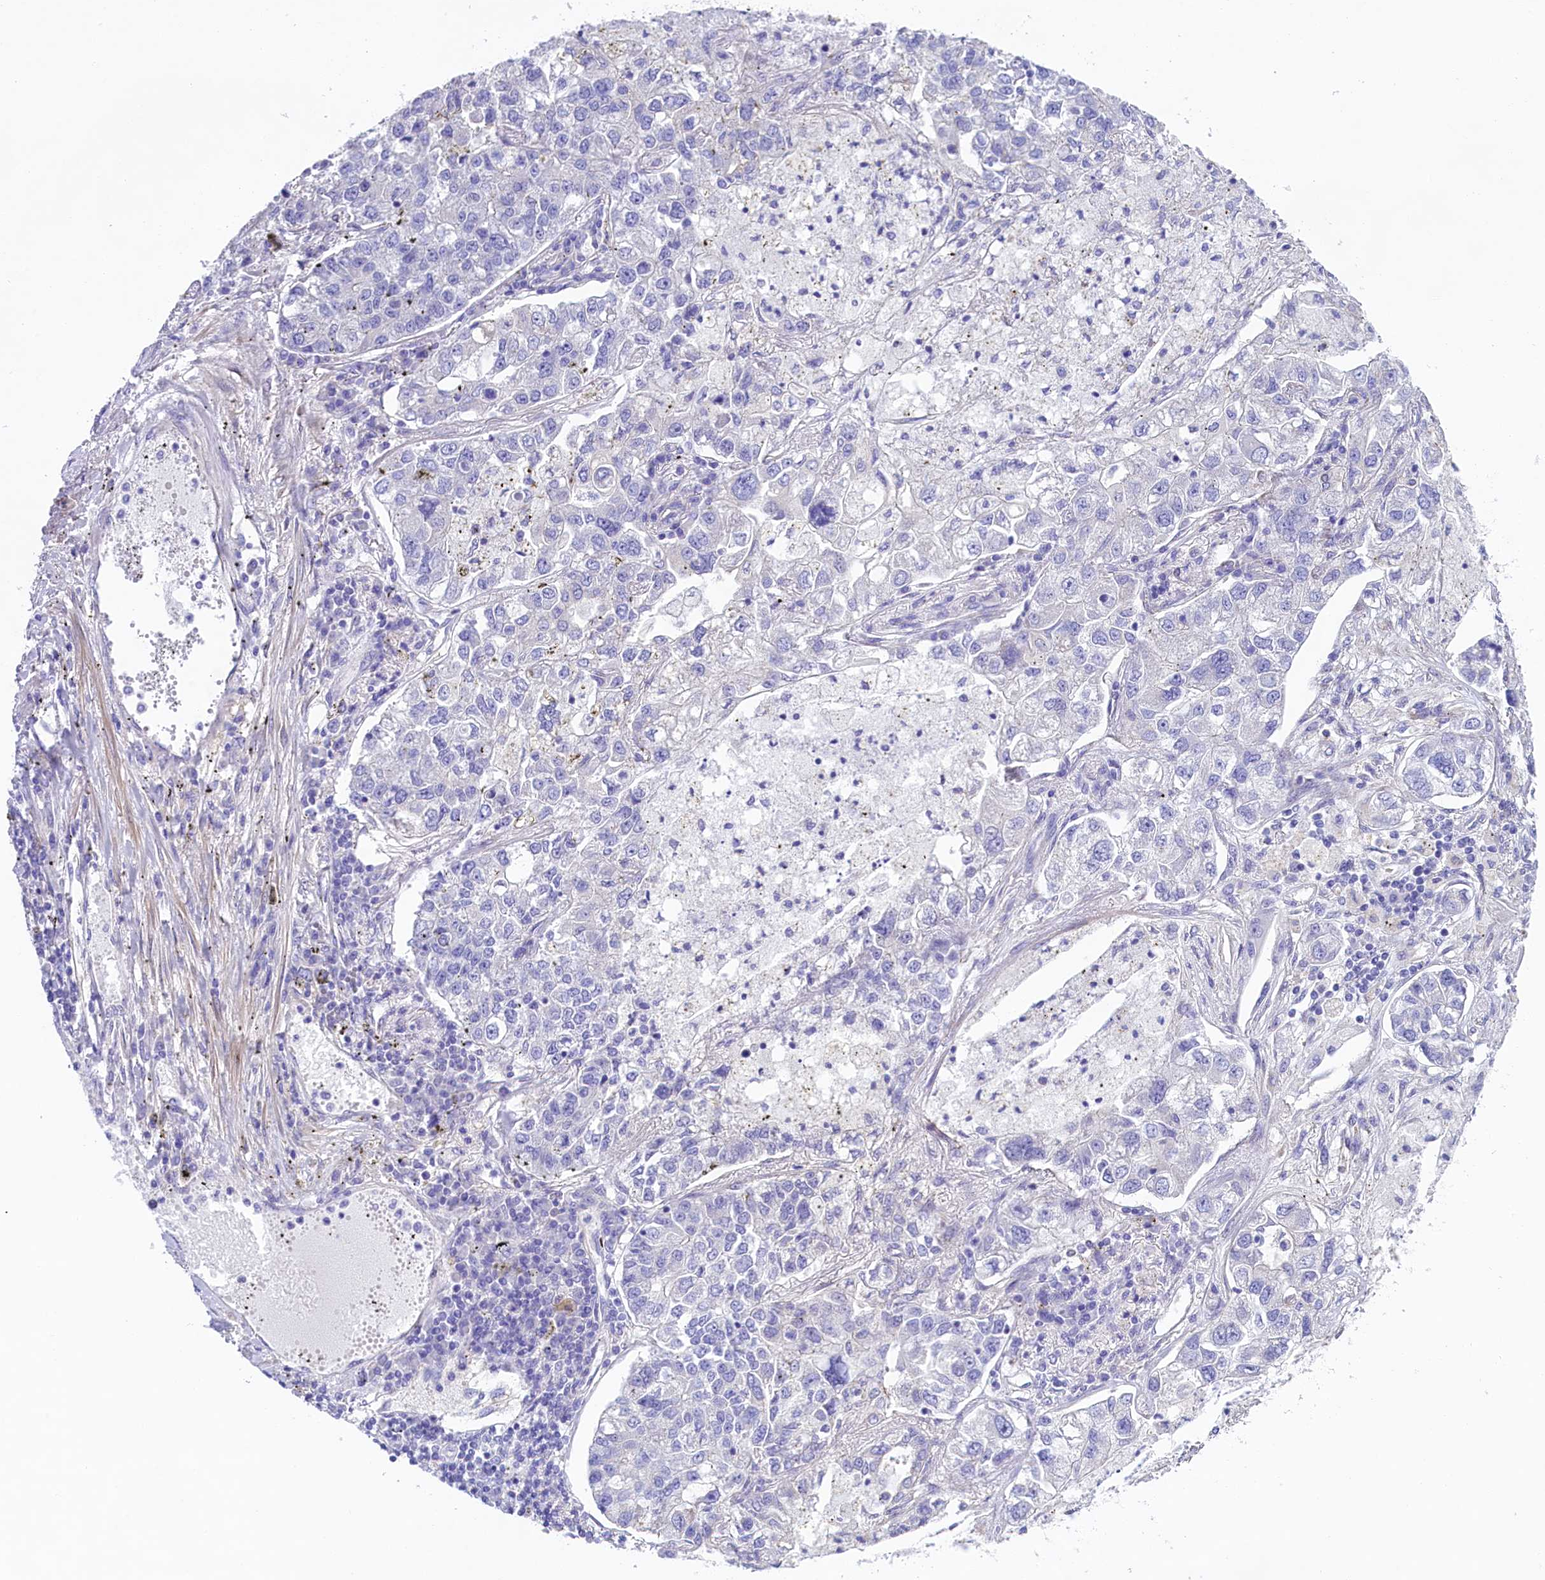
{"staining": {"intensity": "negative", "quantity": "none", "location": "none"}, "tissue": "lung cancer", "cell_type": "Tumor cells", "image_type": "cancer", "snomed": [{"axis": "morphology", "description": "Adenocarcinoma, NOS"}, {"axis": "topography", "description": "Lung"}], "caption": "Protein analysis of adenocarcinoma (lung) reveals no significant expression in tumor cells.", "gene": "PPP1R13L", "patient": {"sex": "male", "age": 49}}